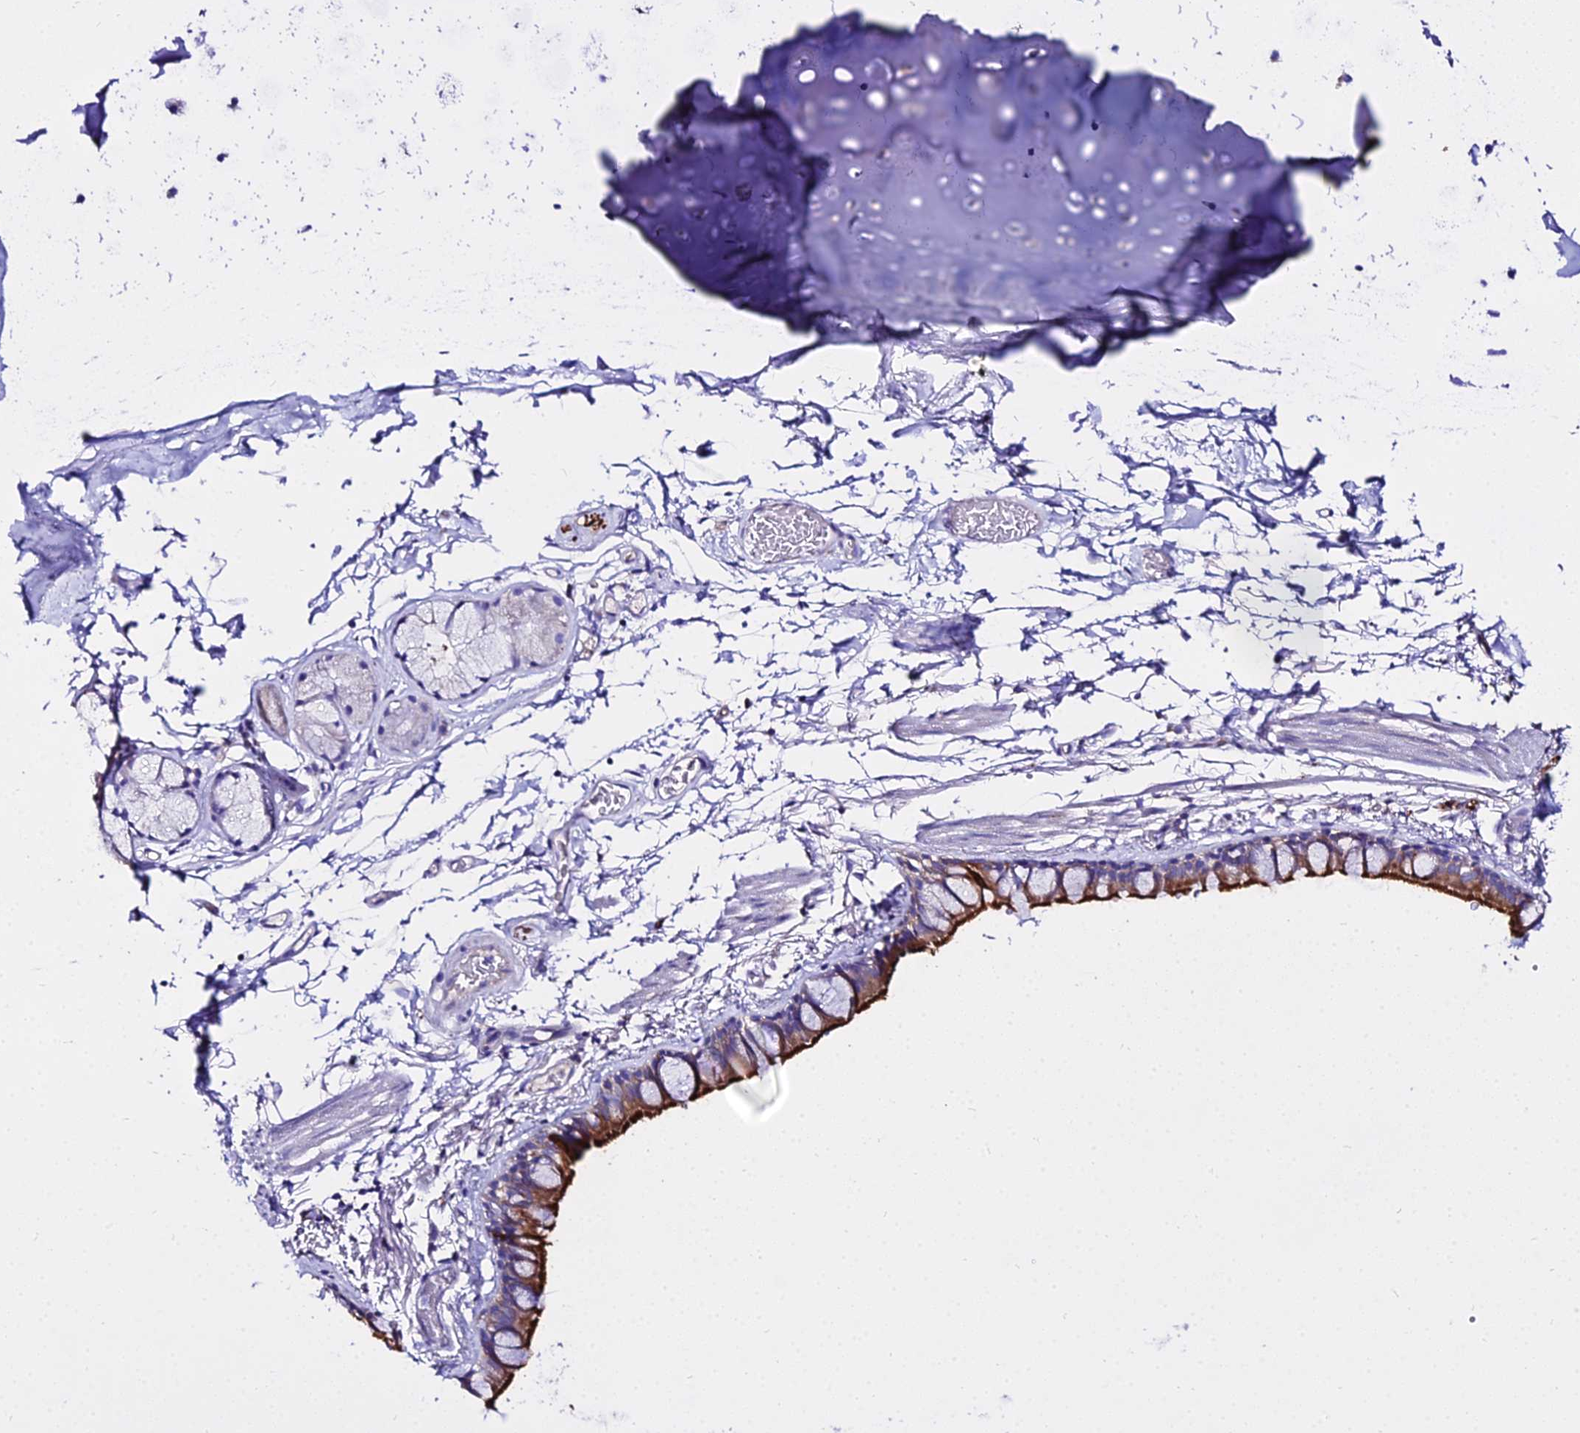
{"staining": {"intensity": "strong", "quantity": ">75%", "location": "cytoplasmic/membranous"}, "tissue": "bronchus", "cell_type": "Respiratory epithelial cells", "image_type": "normal", "snomed": [{"axis": "morphology", "description": "Normal tissue, NOS"}, {"axis": "topography", "description": "Cartilage tissue"}], "caption": "Bronchus stained with a protein marker reveals strong staining in respiratory epithelial cells.", "gene": "TUBA1A", "patient": {"sex": "male", "age": 63}}